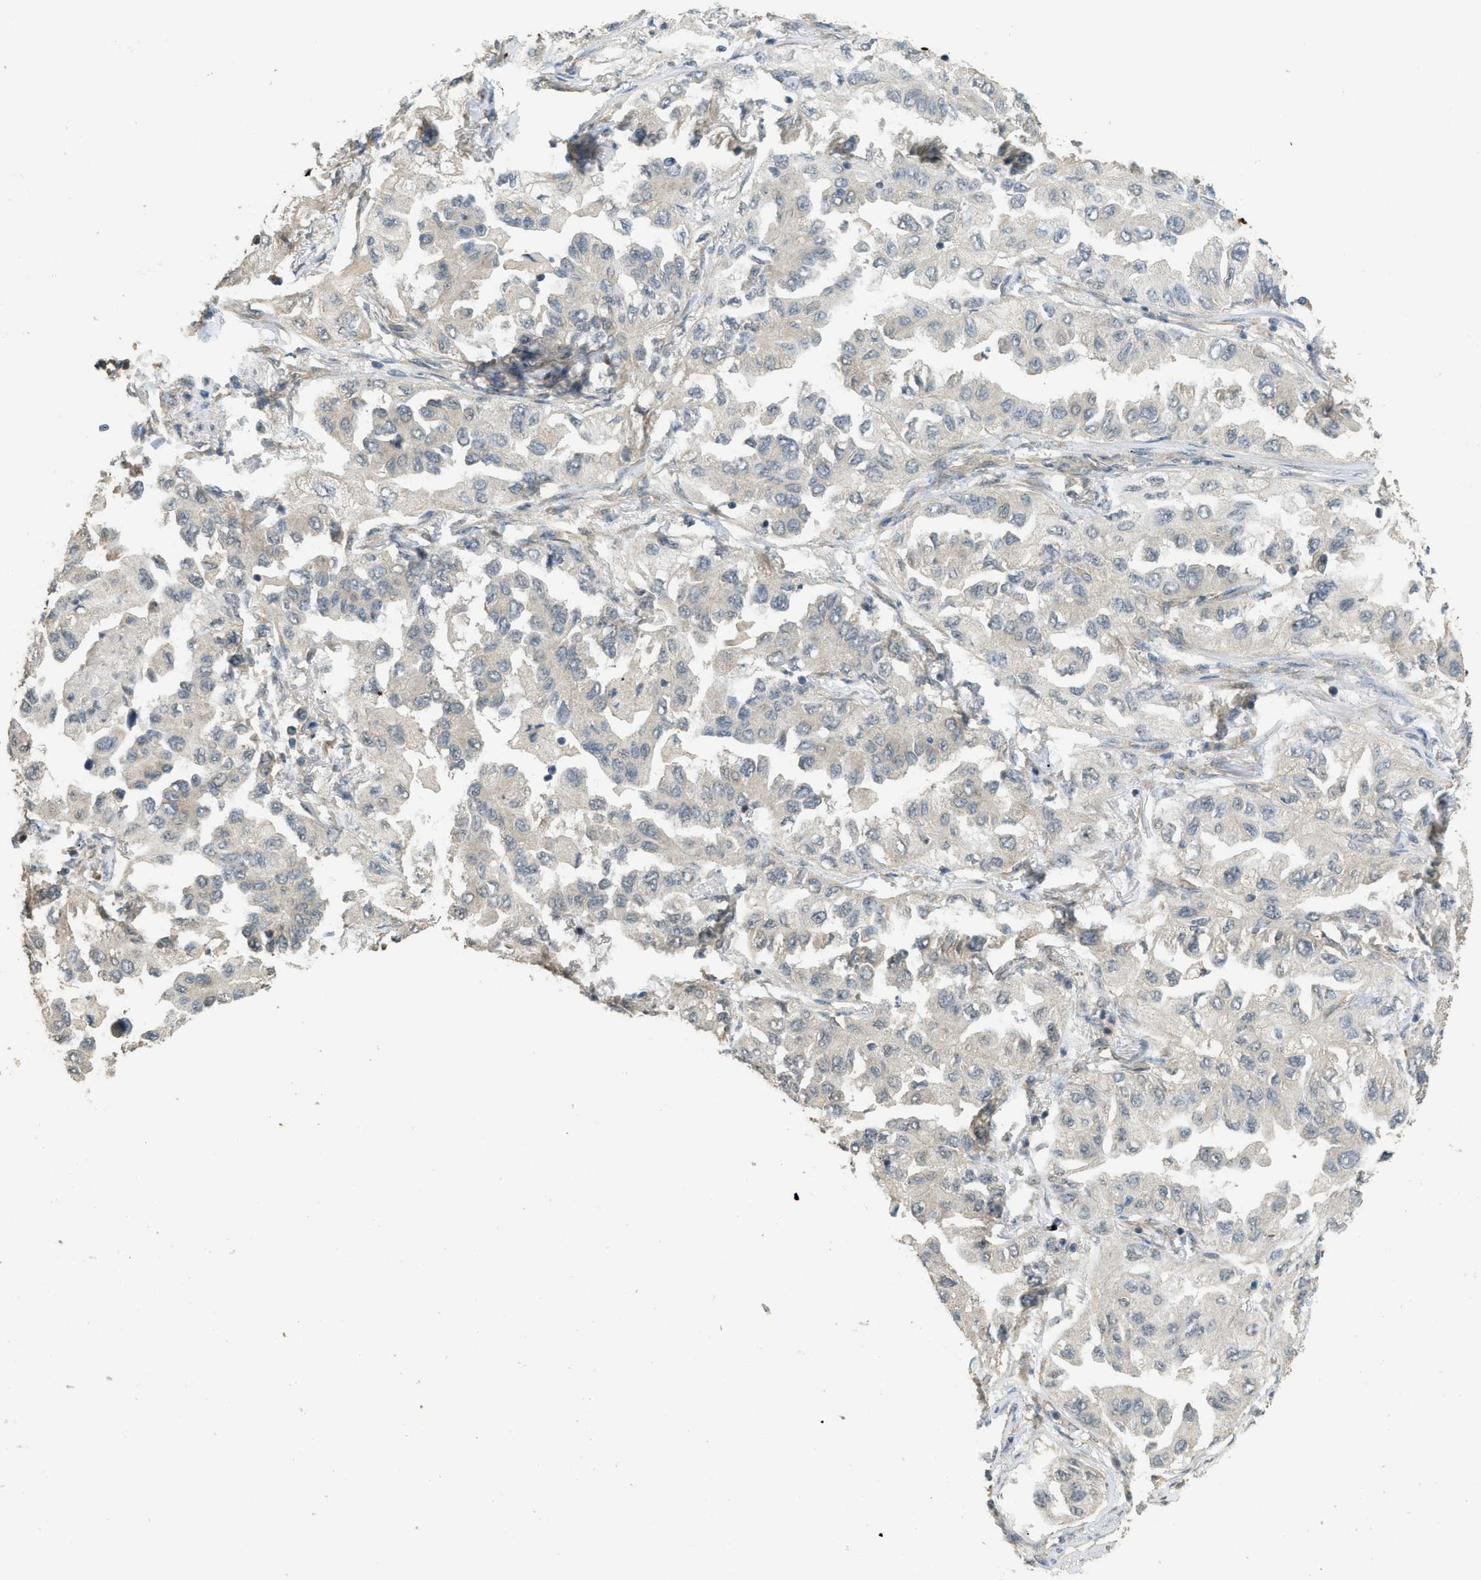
{"staining": {"intensity": "negative", "quantity": "none", "location": "none"}, "tissue": "lung cancer", "cell_type": "Tumor cells", "image_type": "cancer", "snomed": [{"axis": "morphology", "description": "Adenocarcinoma, NOS"}, {"axis": "topography", "description": "Lung"}], "caption": "This is an immunohistochemistry photomicrograph of human lung adenocarcinoma. There is no positivity in tumor cells.", "gene": "IGF2BP2", "patient": {"sex": "female", "age": 65}}